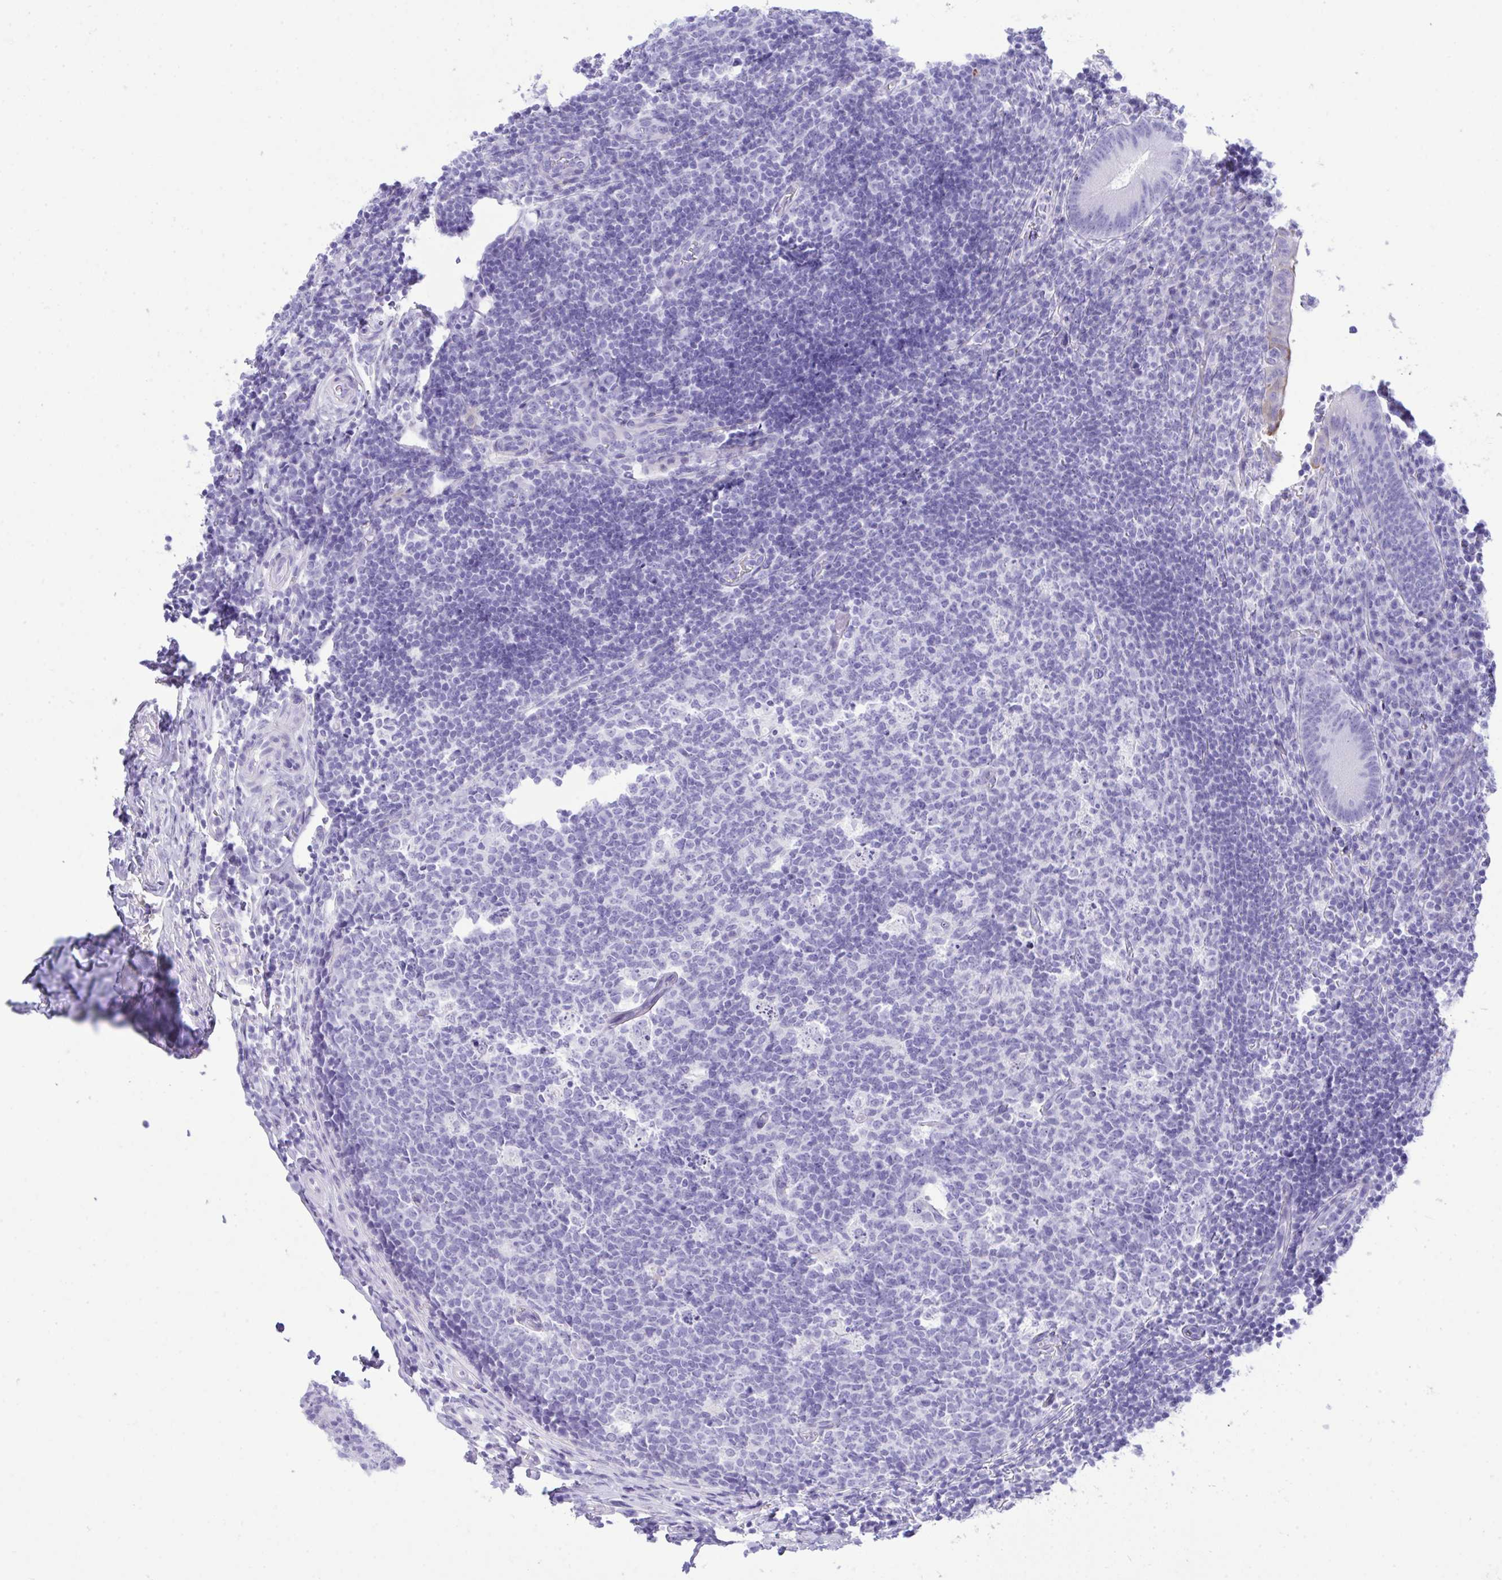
{"staining": {"intensity": "negative", "quantity": "none", "location": "none"}, "tissue": "appendix", "cell_type": "Glandular cells", "image_type": "normal", "snomed": [{"axis": "morphology", "description": "Normal tissue, NOS"}, {"axis": "topography", "description": "Appendix"}], "caption": "The micrograph shows no significant positivity in glandular cells of appendix. The staining was performed using DAB to visualize the protein expression in brown, while the nuclei were stained in blue with hematoxylin (Magnification: 20x).", "gene": "BEX5", "patient": {"sex": "male", "age": 18}}